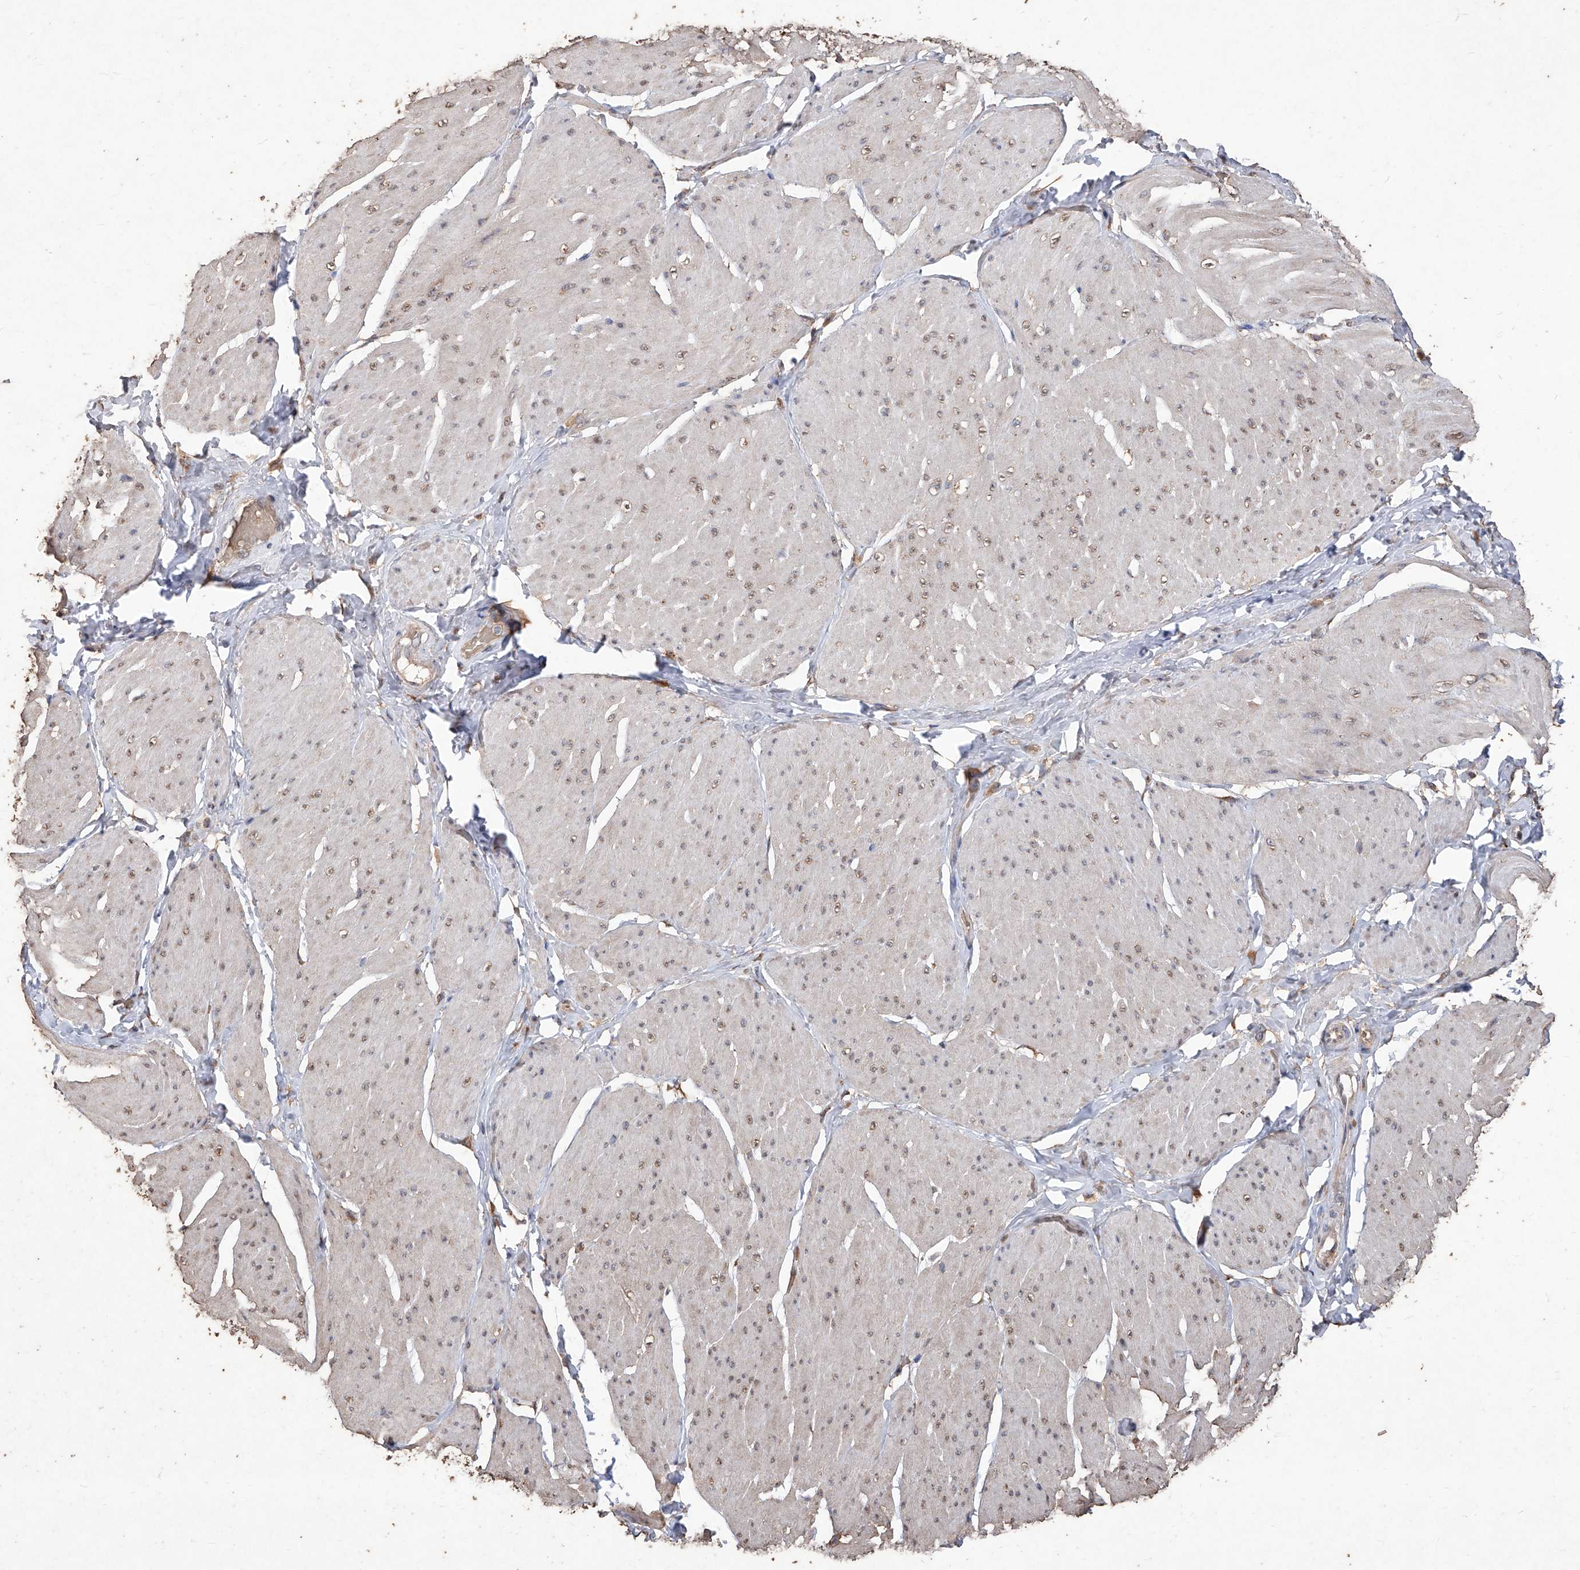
{"staining": {"intensity": "weak", "quantity": "<25%", "location": "nuclear"}, "tissue": "smooth muscle", "cell_type": "Smooth muscle cells", "image_type": "normal", "snomed": [{"axis": "morphology", "description": "Urothelial carcinoma, High grade"}, {"axis": "topography", "description": "Urinary bladder"}], "caption": "DAB immunohistochemical staining of unremarkable smooth muscle demonstrates no significant positivity in smooth muscle cells.", "gene": "EML1", "patient": {"sex": "male", "age": 46}}